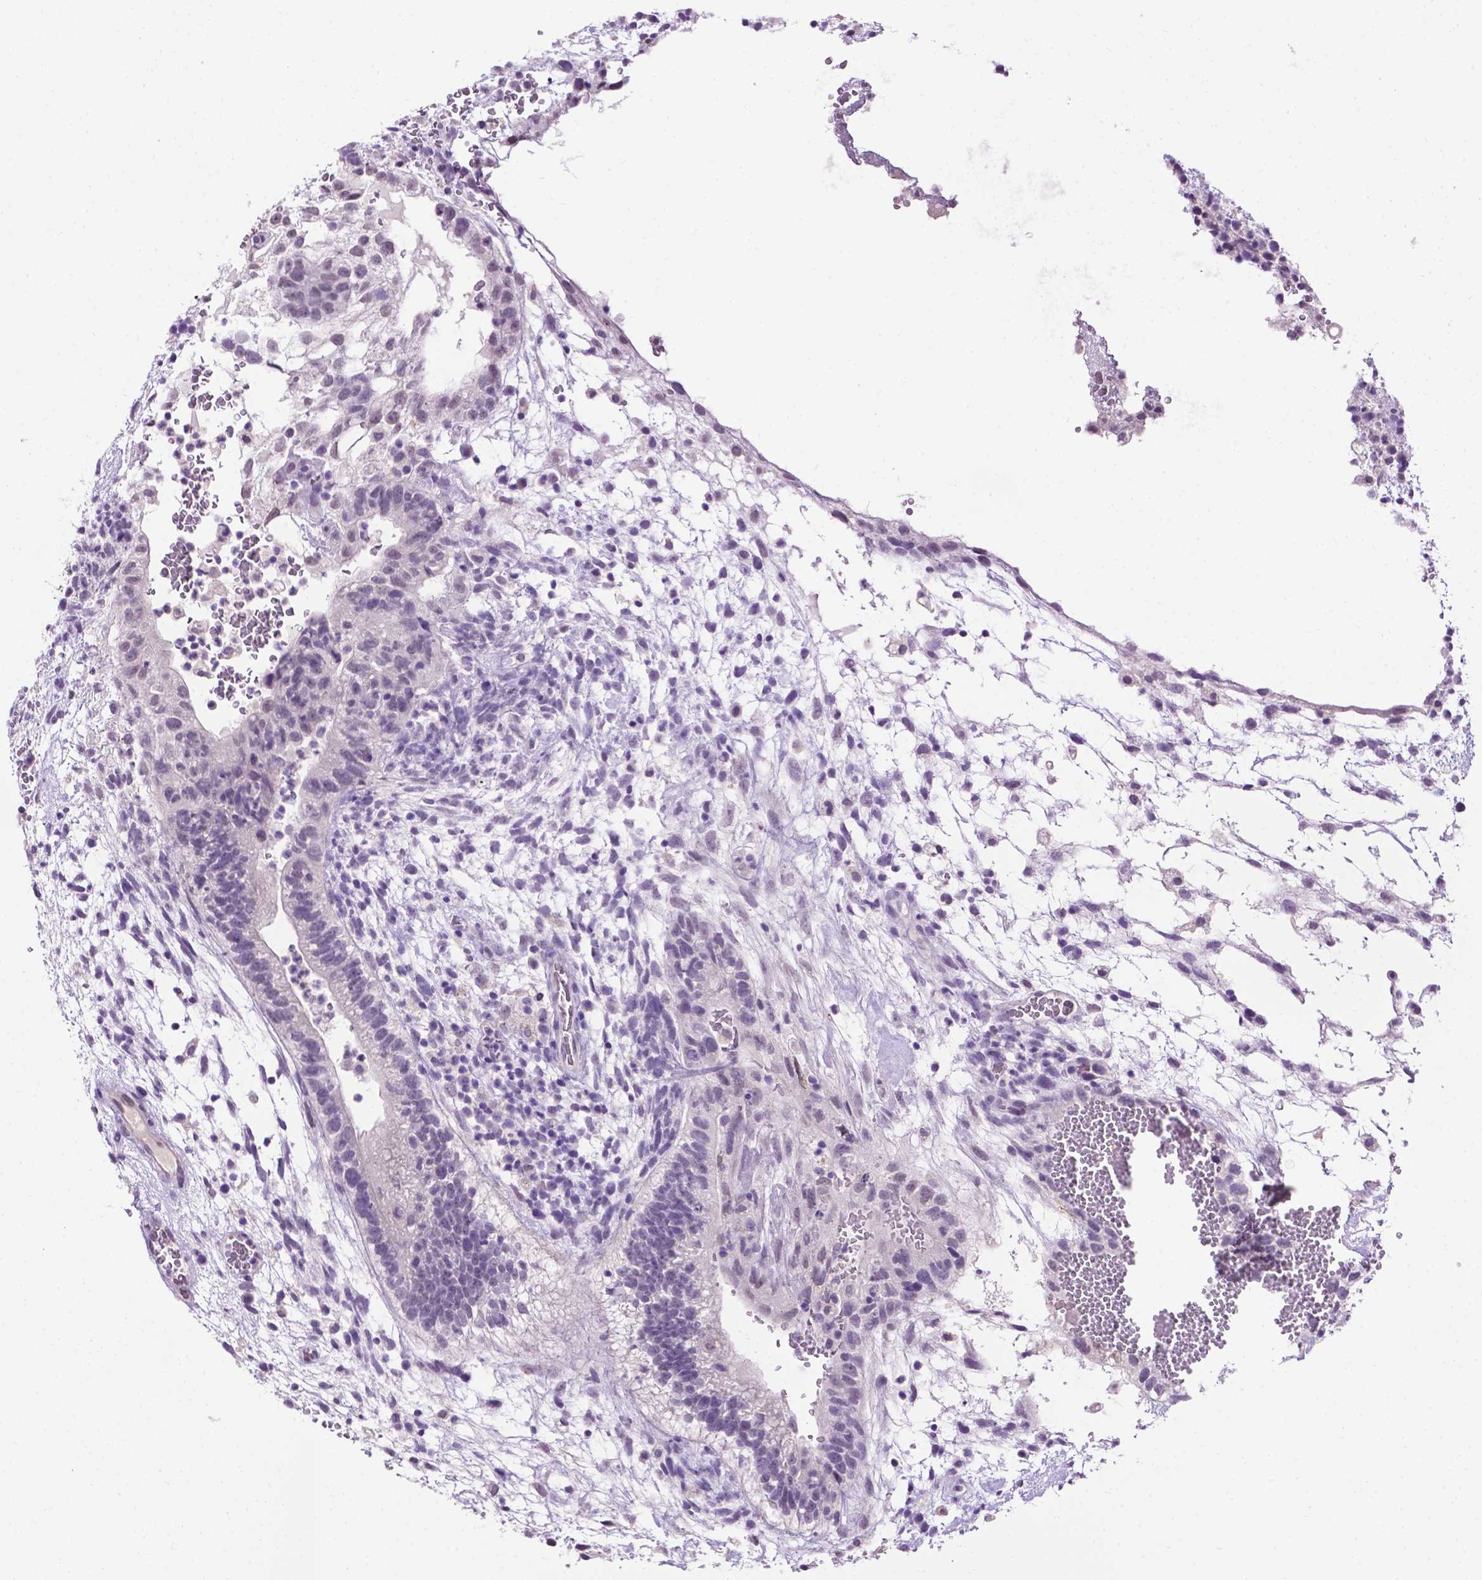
{"staining": {"intensity": "negative", "quantity": "none", "location": "none"}, "tissue": "testis cancer", "cell_type": "Tumor cells", "image_type": "cancer", "snomed": [{"axis": "morphology", "description": "Normal tissue, NOS"}, {"axis": "morphology", "description": "Carcinoma, Embryonal, NOS"}, {"axis": "topography", "description": "Testis"}], "caption": "IHC image of neoplastic tissue: human embryonal carcinoma (testis) stained with DAB shows no significant protein staining in tumor cells. (IHC, brightfield microscopy, high magnification).", "gene": "MMP27", "patient": {"sex": "male", "age": 32}}